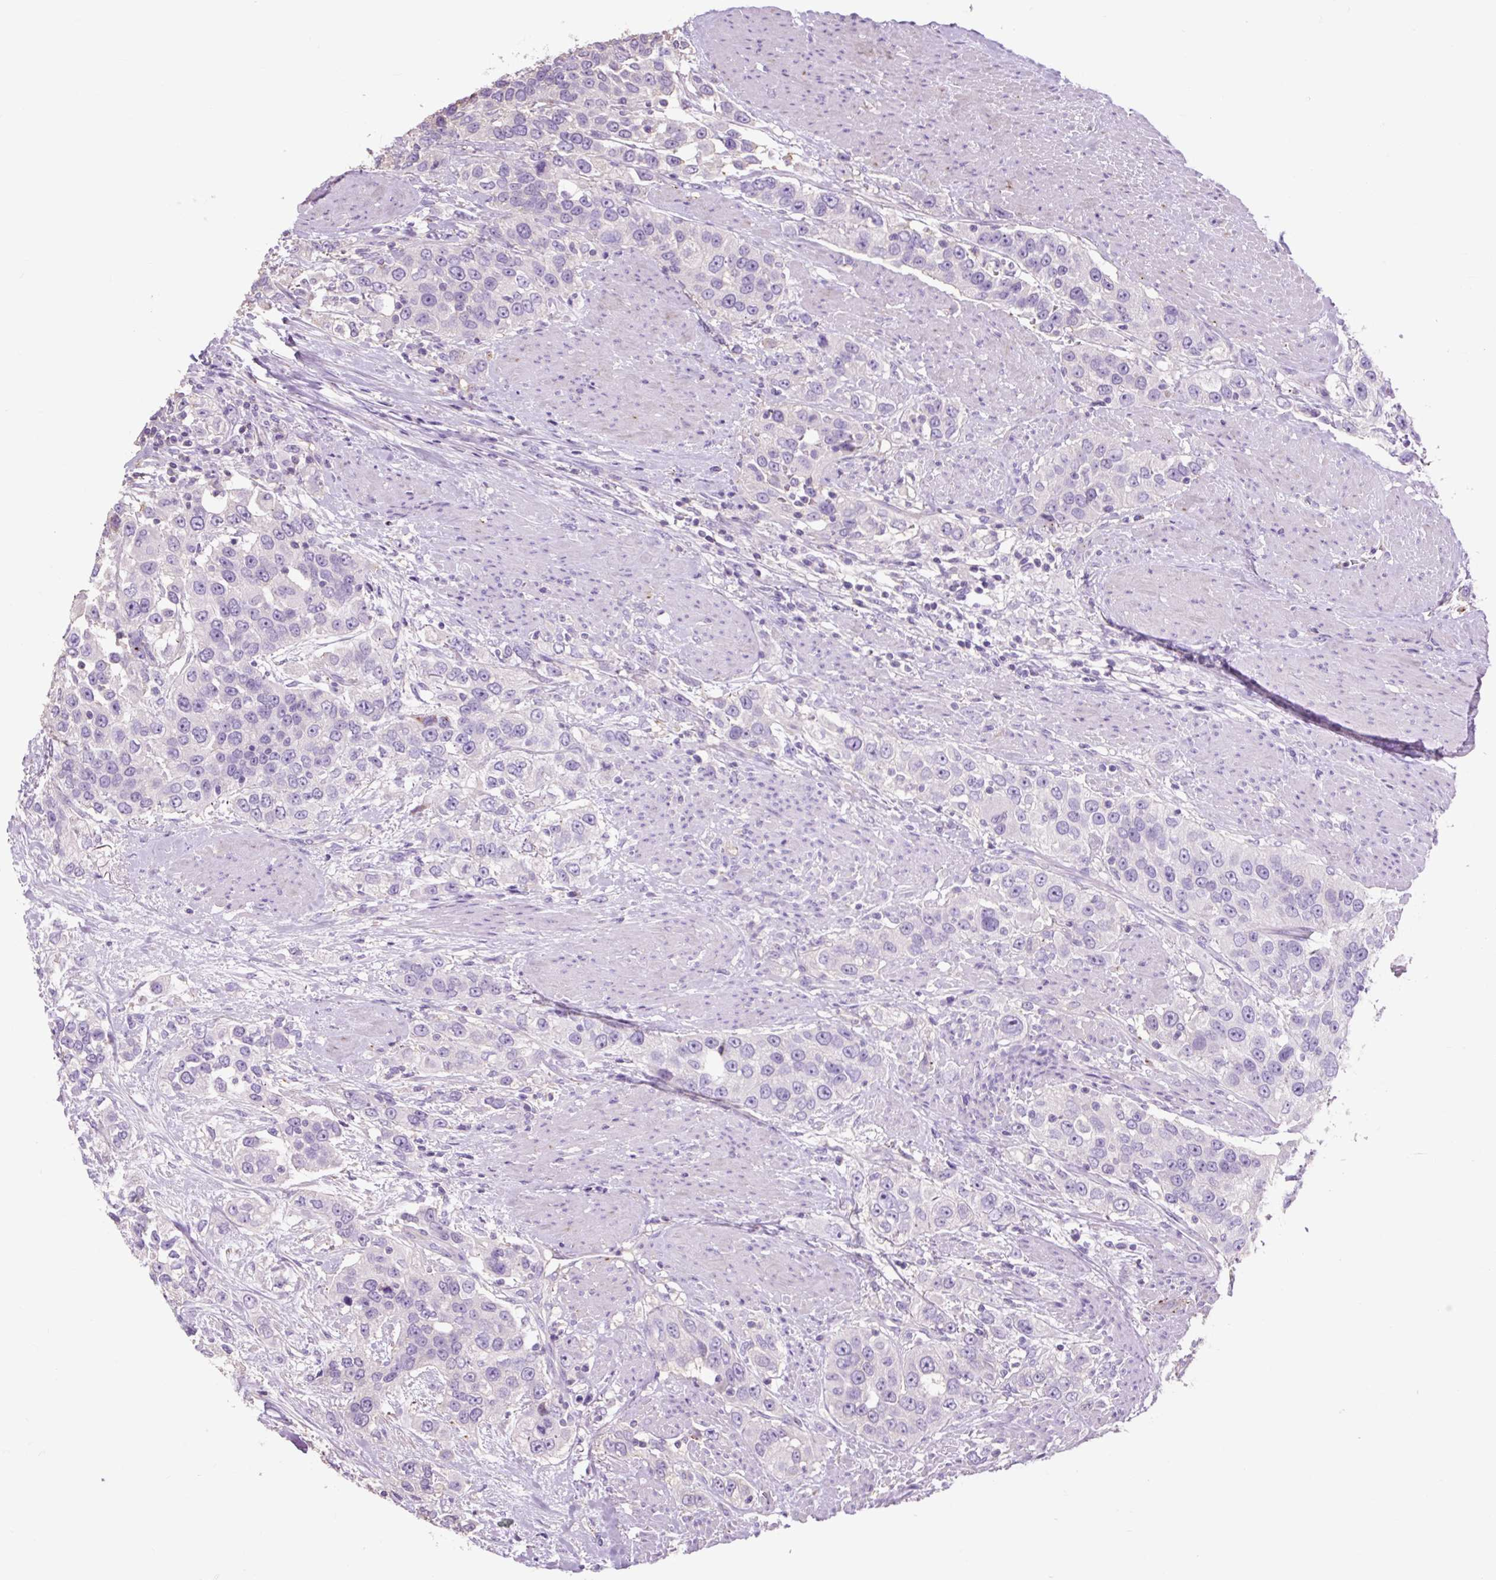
{"staining": {"intensity": "negative", "quantity": "none", "location": "none"}, "tissue": "urothelial cancer", "cell_type": "Tumor cells", "image_type": "cancer", "snomed": [{"axis": "morphology", "description": "Urothelial carcinoma, High grade"}, {"axis": "topography", "description": "Urinary bladder"}], "caption": "IHC histopathology image of human urothelial cancer stained for a protein (brown), which exhibits no expression in tumor cells.", "gene": "OR10A7", "patient": {"sex": "female", "age": 80}}